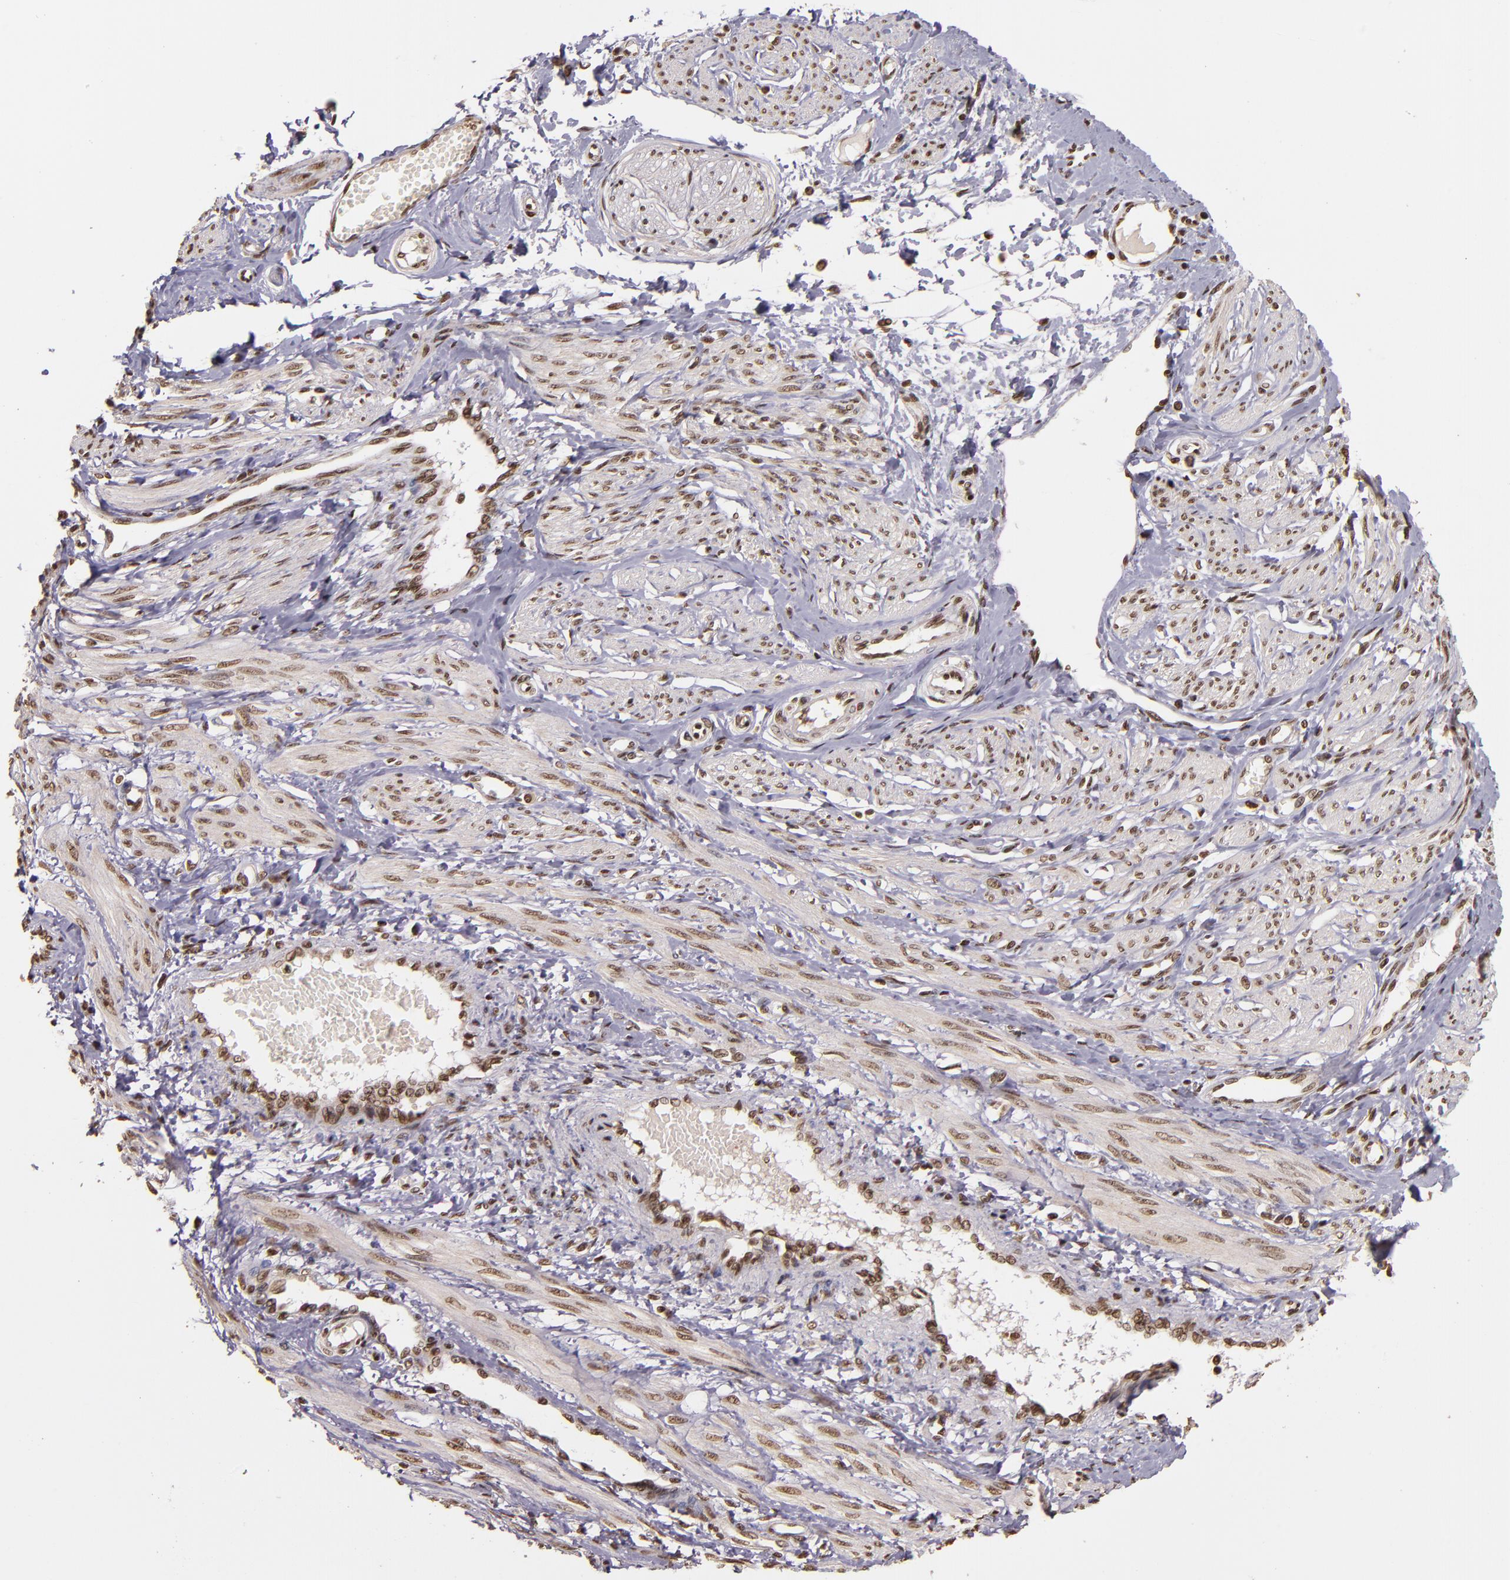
{"staining": {"intensity": "moderate", "quantity": ">75%", "location": "nuclear"}, "tissue": "smooth muscle", "cell_type": "Smooth muscle cells", "image_type": "normal", "snomed": [{"axis": "morphology", "description": "Normal tissue, NOS"}, {"axis": "topography", "description": "Smooth muscle"}, {"axis": "topography", "description": "Uterus"}], "caption": "Protein staining displays moderate nuclear expression in about >75% of smooth muscle cells in unremarkable smooth muscle. (DAB IHC, brown staining for protein, blue staining for nuclei).", "gene": "CUL3", "patient": {"sex": "female", "age": 39}}